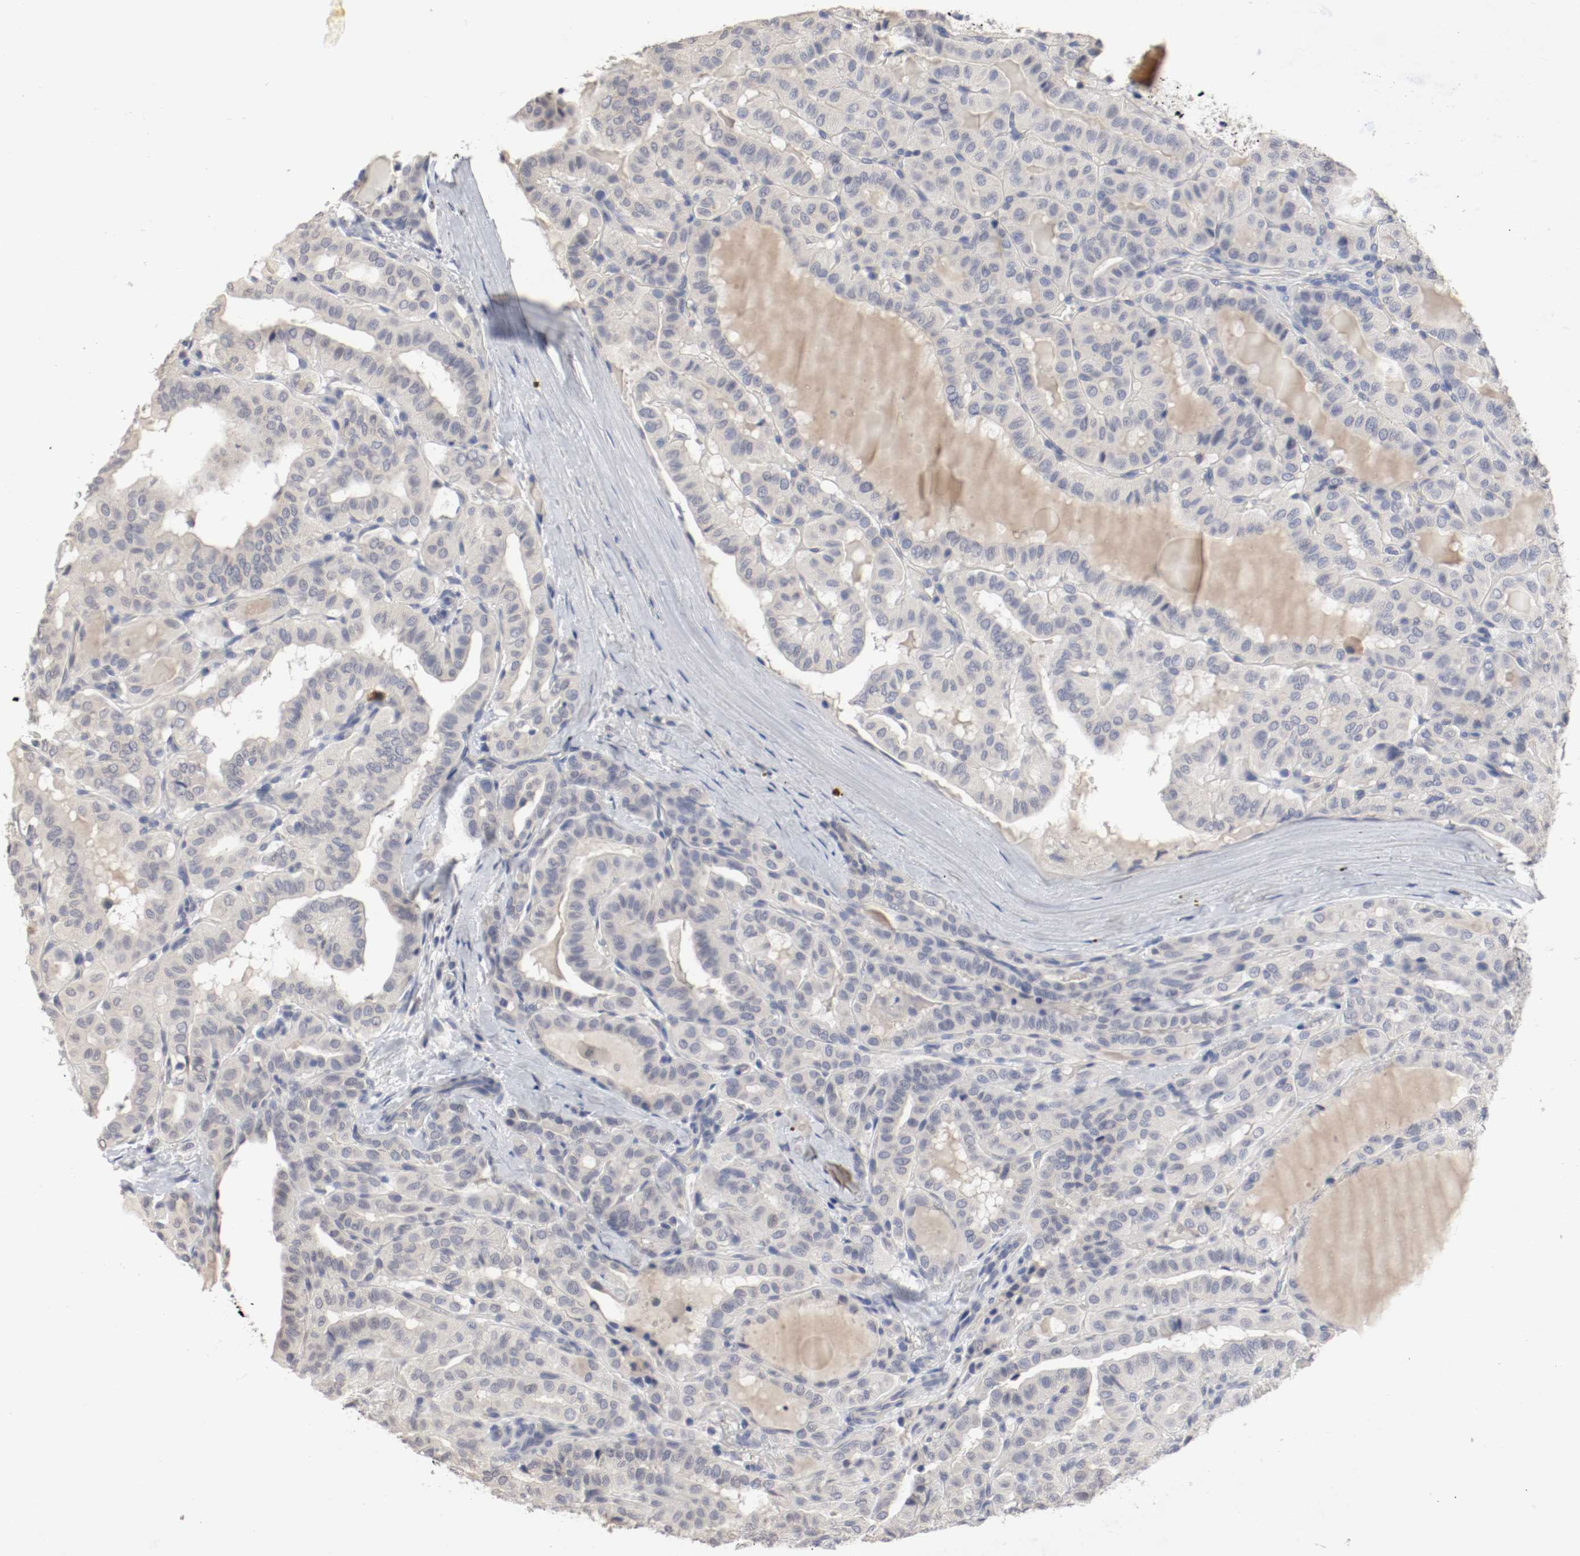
{"staining": {"intensity": "negative", "quantity": "none", "location": "none"}, "tissue": "thyroid cancer", "cell_type": "Tumor cells", "image_type": "cancer", "snomed": [{"axis": "morphology", "description": "Papillary adenocarcinoma, NOS"}, {"axis": "topography", "description": "Thyroid gland"}], "caption": "Photomicrograph shows no protein positivity in tumor cells of thyroid cancer (papillary adenocarcinoma) tissue. (DAB (3,3'-diaminobenzidine) IHC with hematoxylin counter stain).", "gene": "CEBPE", "patient": {"sex": "male", "age": 77}}